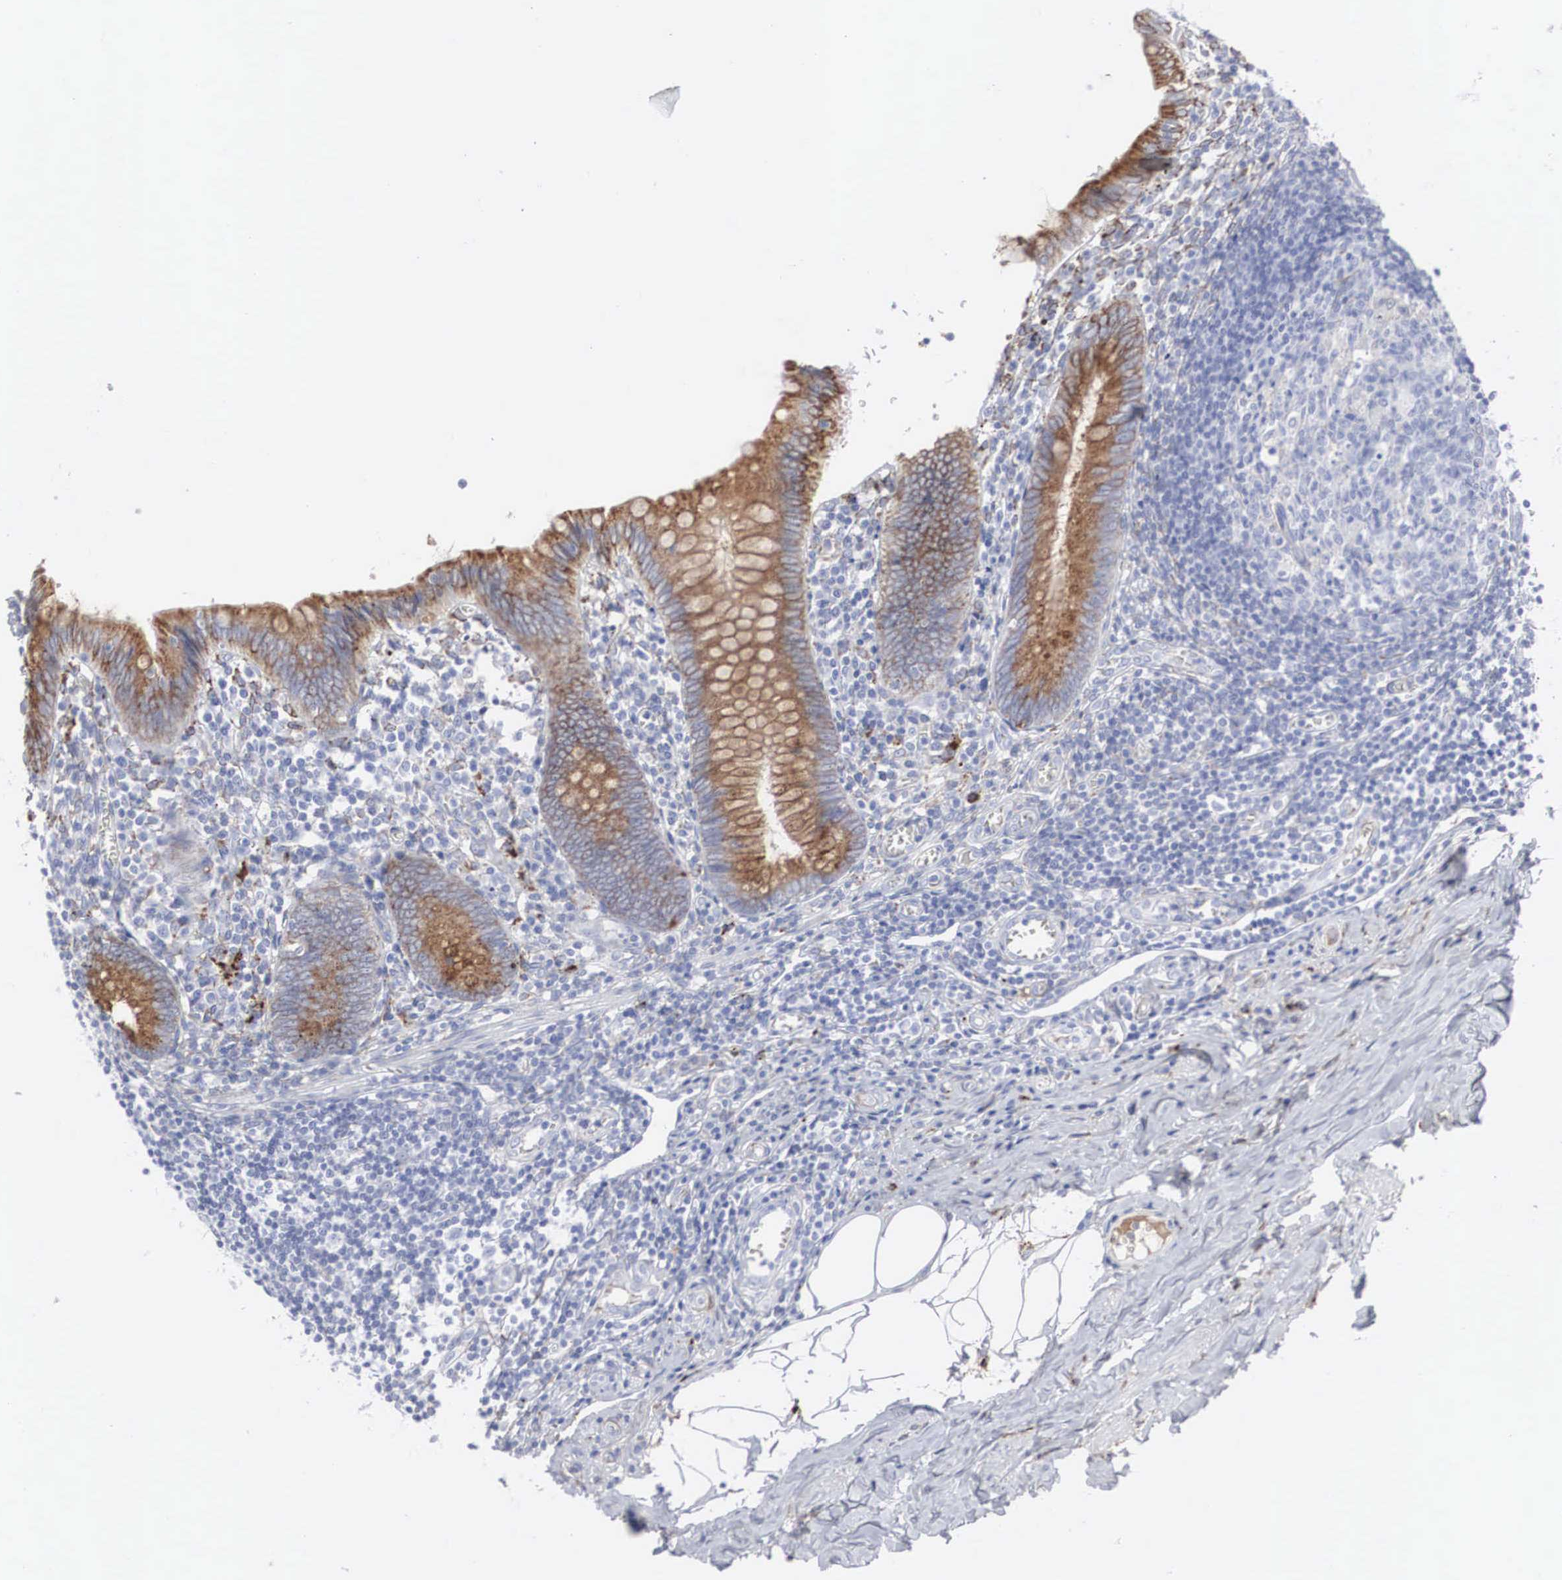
{"staining": {"intensity": "moderate", "quantity": ">75%", "location": "cytoplasmic/membranous"}, "tissue": "appendix", "cell_type": "Glandular cells", "image_type": "normal", "snomed": [{"axis": "morphology", "description": "Normal tissue, NOS"}, {"axis": "topography", "description": "Appendix"}], "caption": "Immunohistochemical staining of normal appendix shows >75% levels of moderate cytoplasmic/membranous protein positivity in approximately >75% of glandular cells.", "gene": "LGALS3BP", "patient": {"sex": "female", "age": 19}}